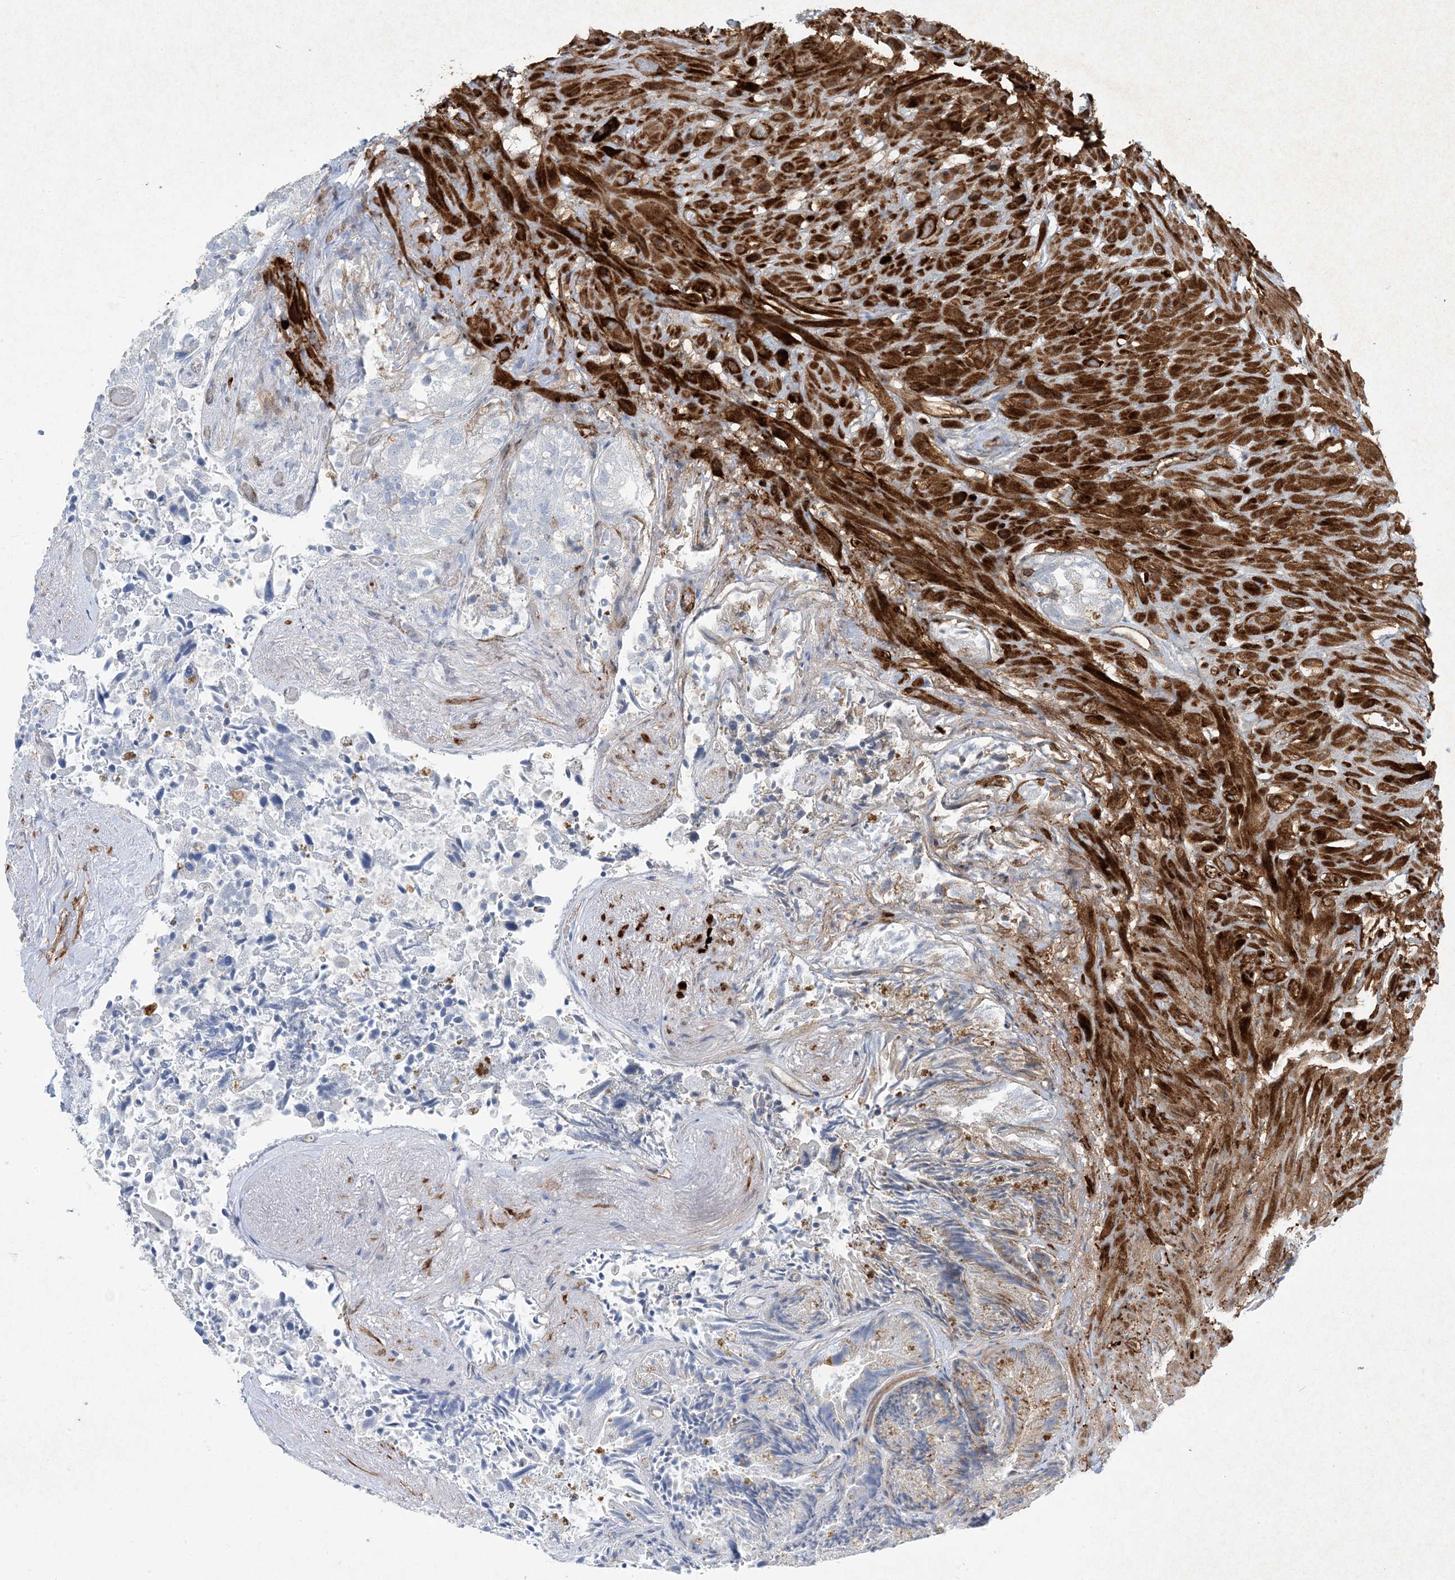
{"staining": {"intensity": "negative", "quantity": "none", "location": "none"}, "tissue": "seminal vesicle", "cell_type": "Glandular cells", "image_type": "normal", "snomed": [{"axis": "morphology", "description": "Normal tissue, NOS"}, {"axis": "topography", "description": "Seminal veicle"}, {"axis": "topography", "description": "Peripheral nerve tissue"}], "caption": "Seminal vesicle was stained to show a protein in brown. There is no significant positivity in glandular cells.", "gene": "PGM5", "patient": {"sex": "male", "age": 63}}